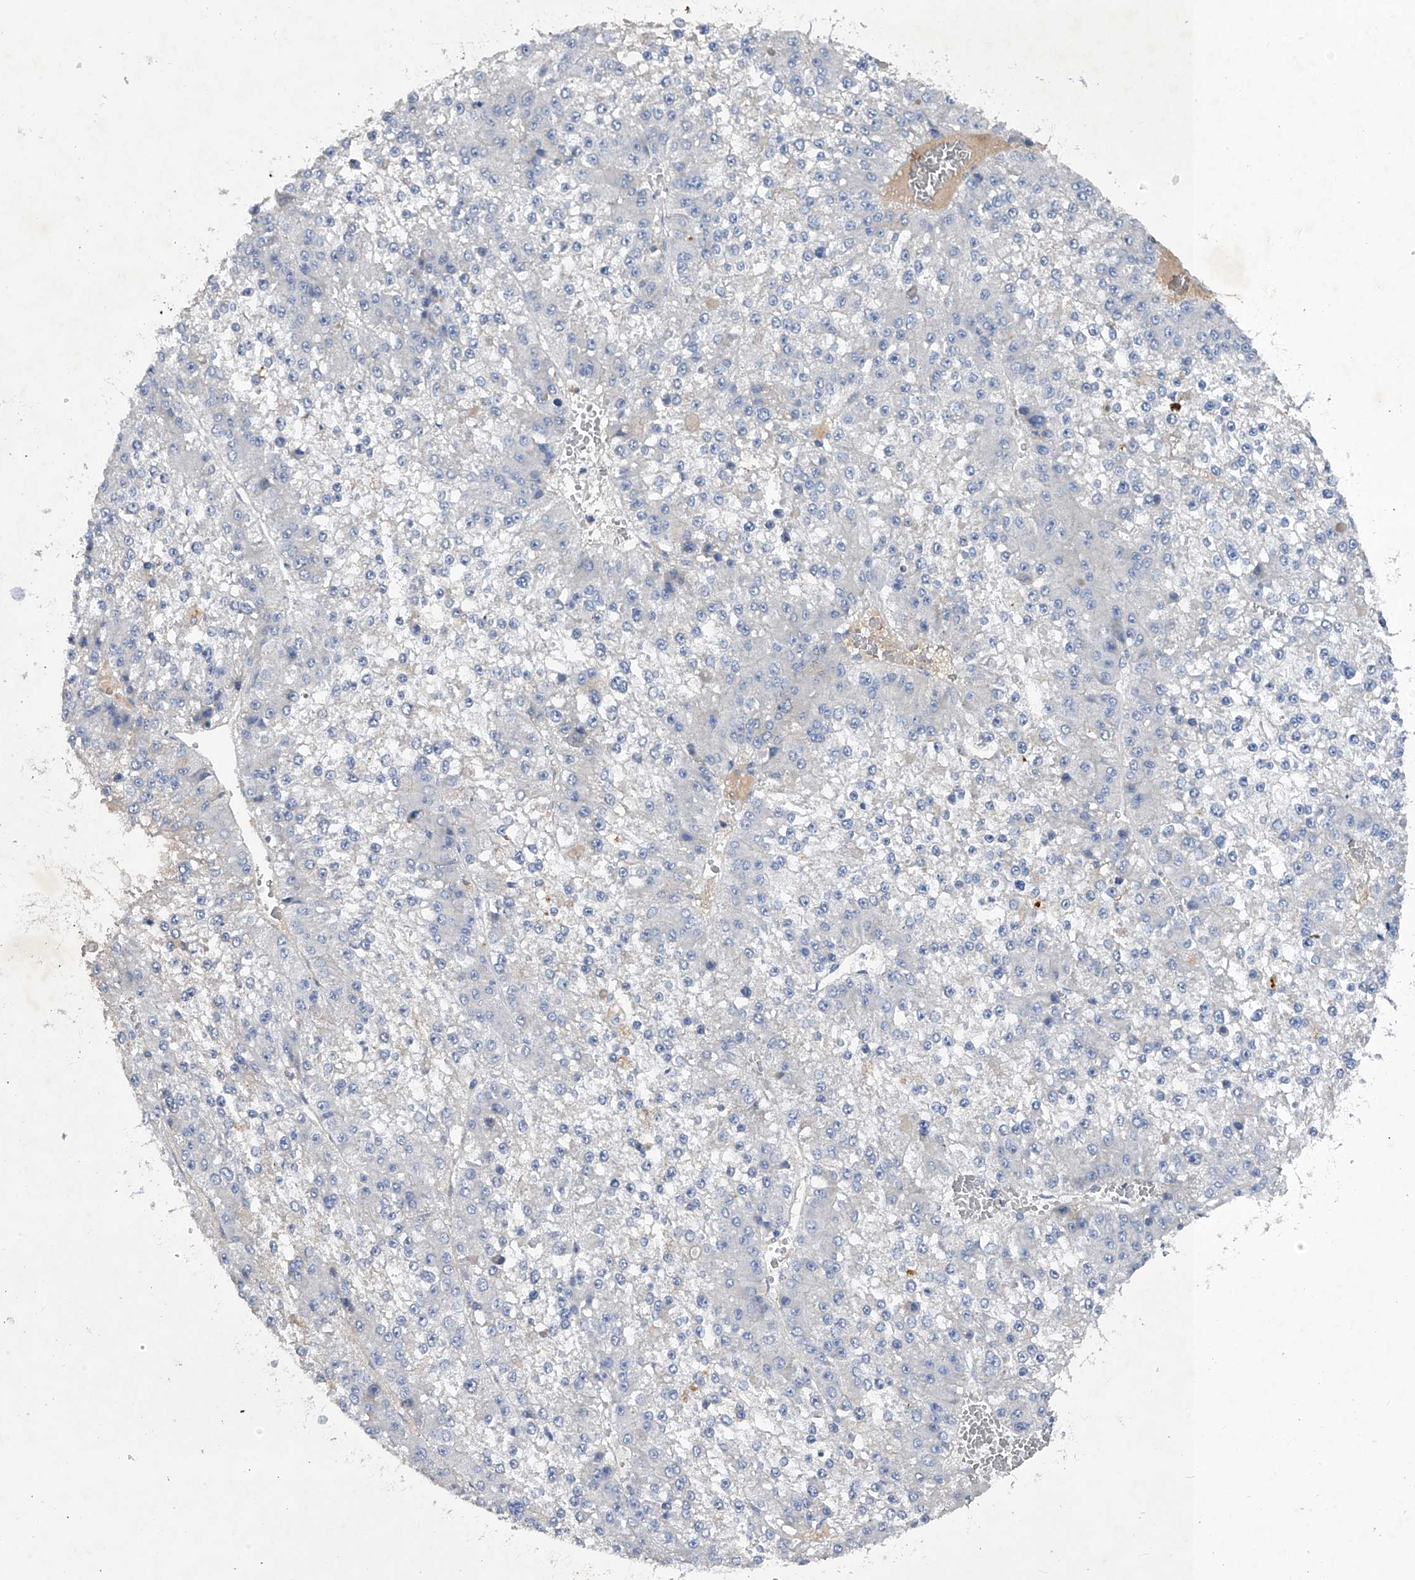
{"staining": {"intensity": "negative", "quantity": "none", "location": "none"}, "tissue": "liver cancer", "cell_type": "Tumor cells", "image_type": "cancer", "snomed": [{"axis": "morphology", "description": "Carcinoma, Hepatocellular, NOS"}, {"axis": "topography", "description": "Liver"}], "caption": "Micrograph shows no protein positivity in tumor cells of liver cancer tissue. (Stains: DAB immunohistochemistry (IHC) with hematoxylin counter stain, Microscopy: brightfield microscopy at high magnification).", "gene": "ASNS", "patient": {"sex": "female", "age": 73}}